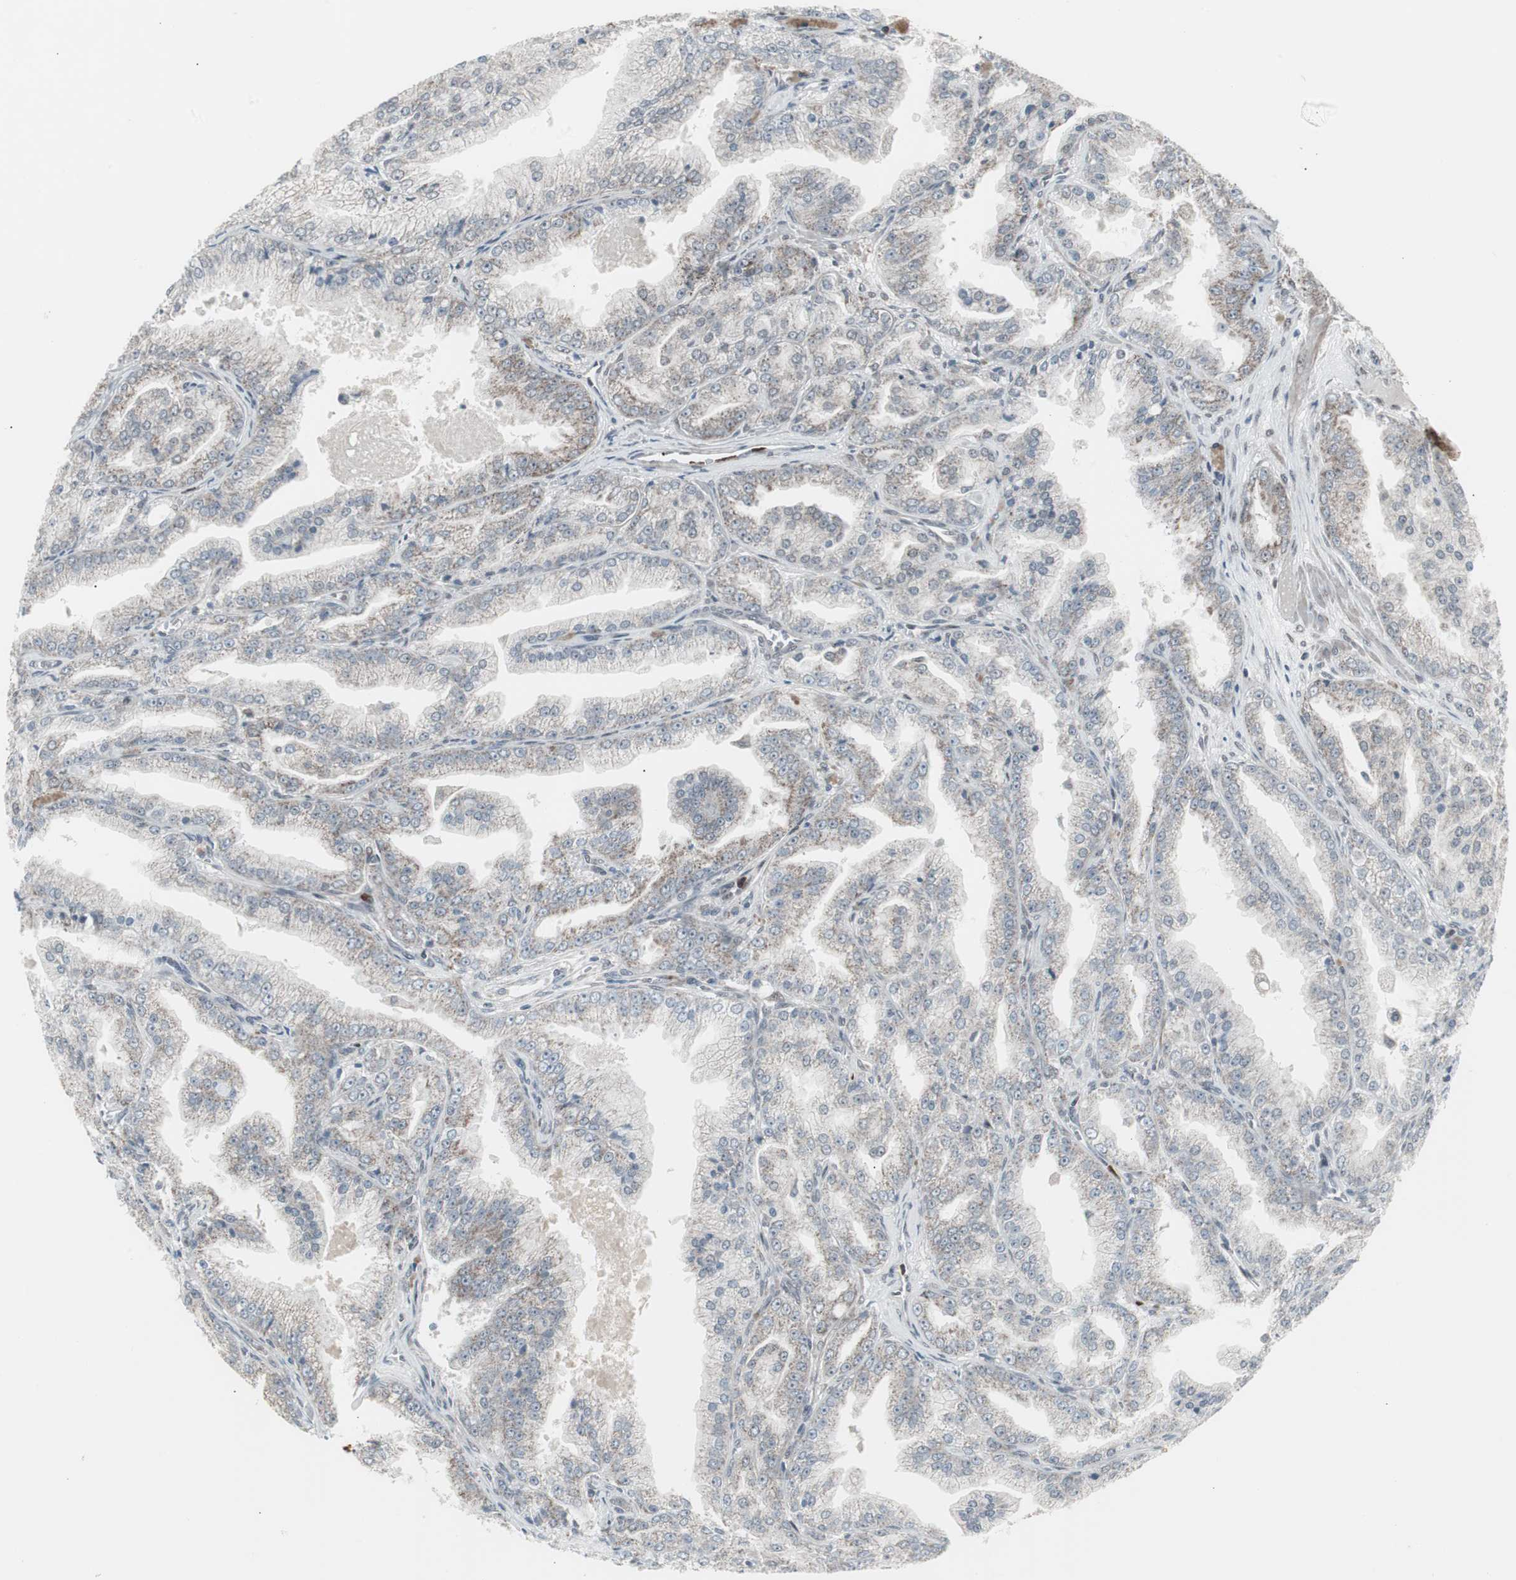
{"staining": {"intensity": "weak", "quantity": "<25%", "location": "cytoplasmic/membranous"}, "tissue": "prostate cancer", "cell_type": "Tumor cells", "image_type": "cancer", "snomed": [{"axis": "morphology", "description": "Adenocarcinoma, High grade"}, {"axis": "topography", "description": "Prostate"}], "caption": "A high-resolution histopathology image shows IHC staining of prostate cancer, which reveals no significant staining in tumor cells.", "gene": "RXRA", "patient": {"sex": "male", "age": 61}}